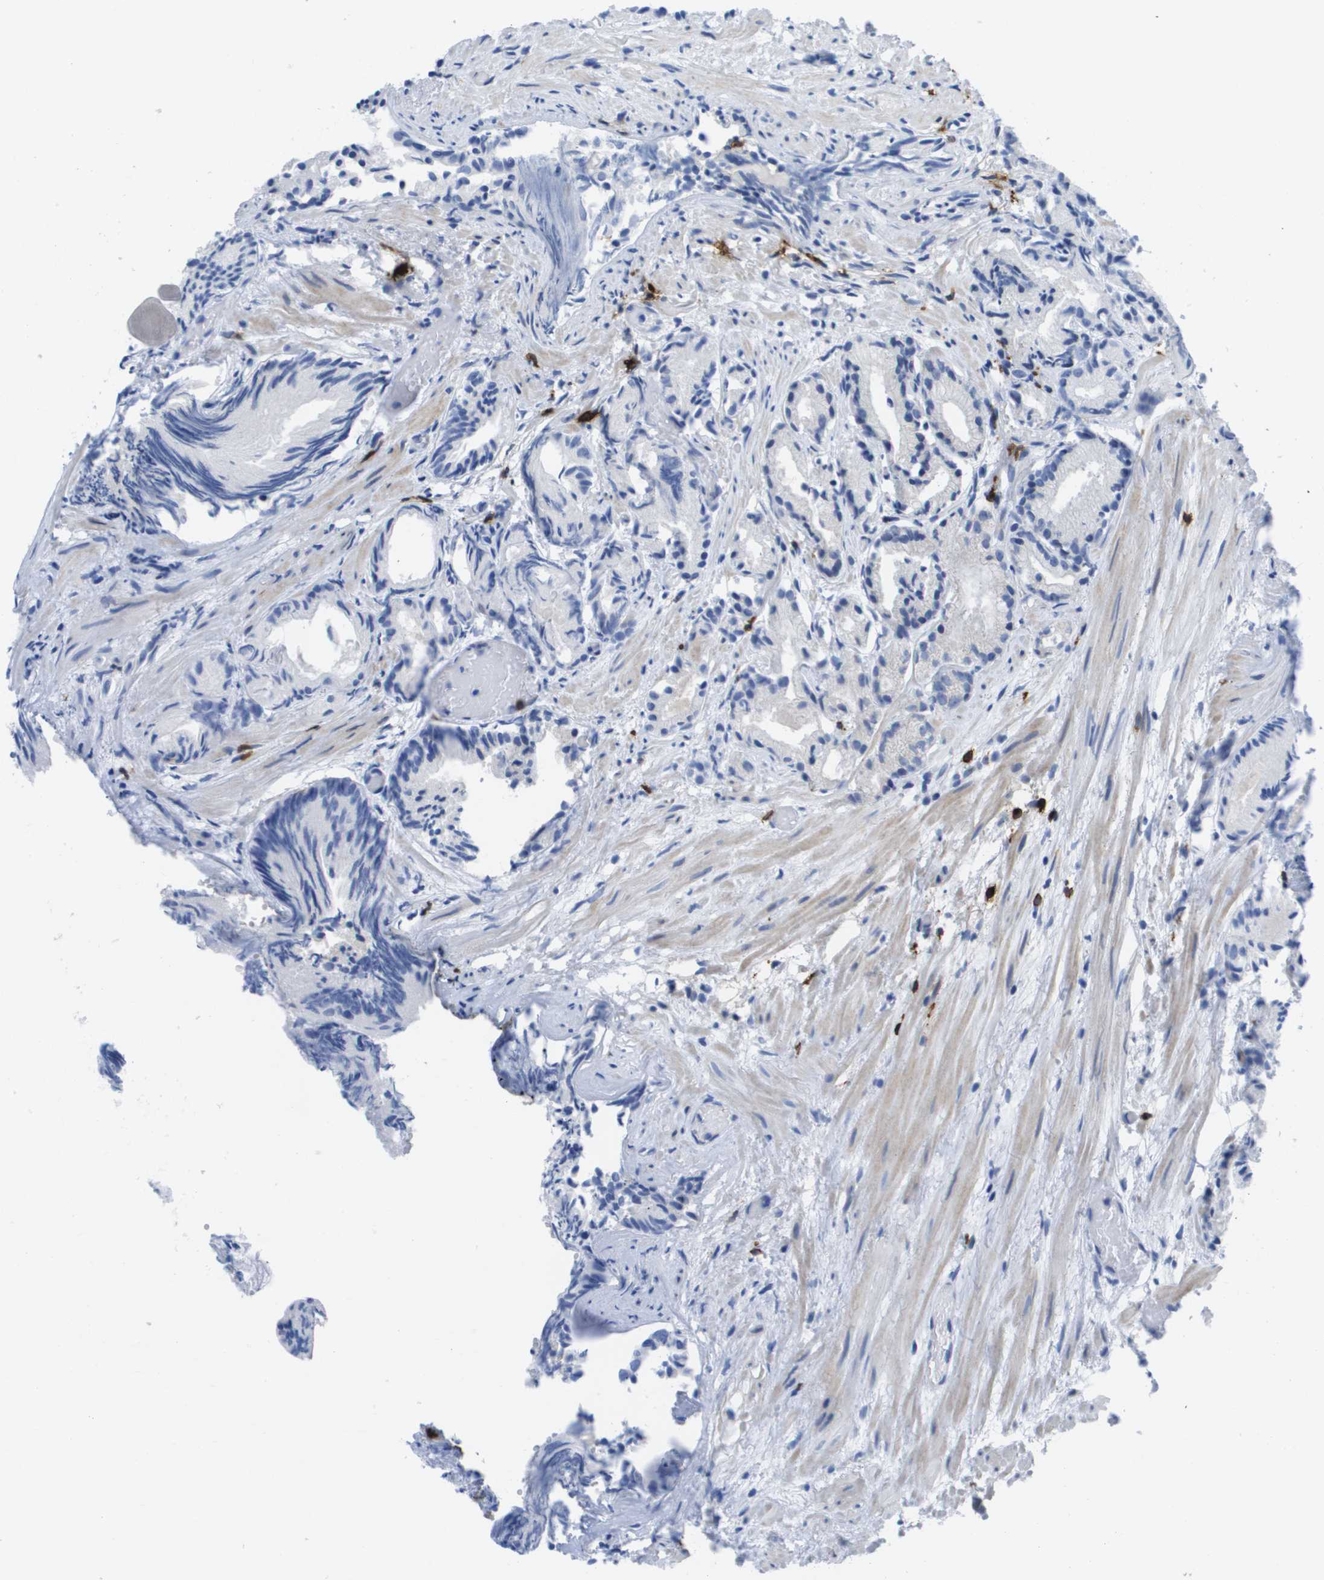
{"staining": {"intensity": "negative", "quantity": "none", "location": "none"}, "tissue": "prostate cancer", "cell_type": "Tumor cells", "image_type": "cancer", "snomed": [{"axis": "morphology", "description": "Adenocarcinoma, Low grade"}, {"axis": "topography", "description": "Prostate"}], "caption": "The IHC histopathology image has no significant staining in tumor cells of prostate cancer (low-grade adenocarcinoma) tissue.", "gene": "MS4A1", "patient": {"sex": "male", "age": 89}}